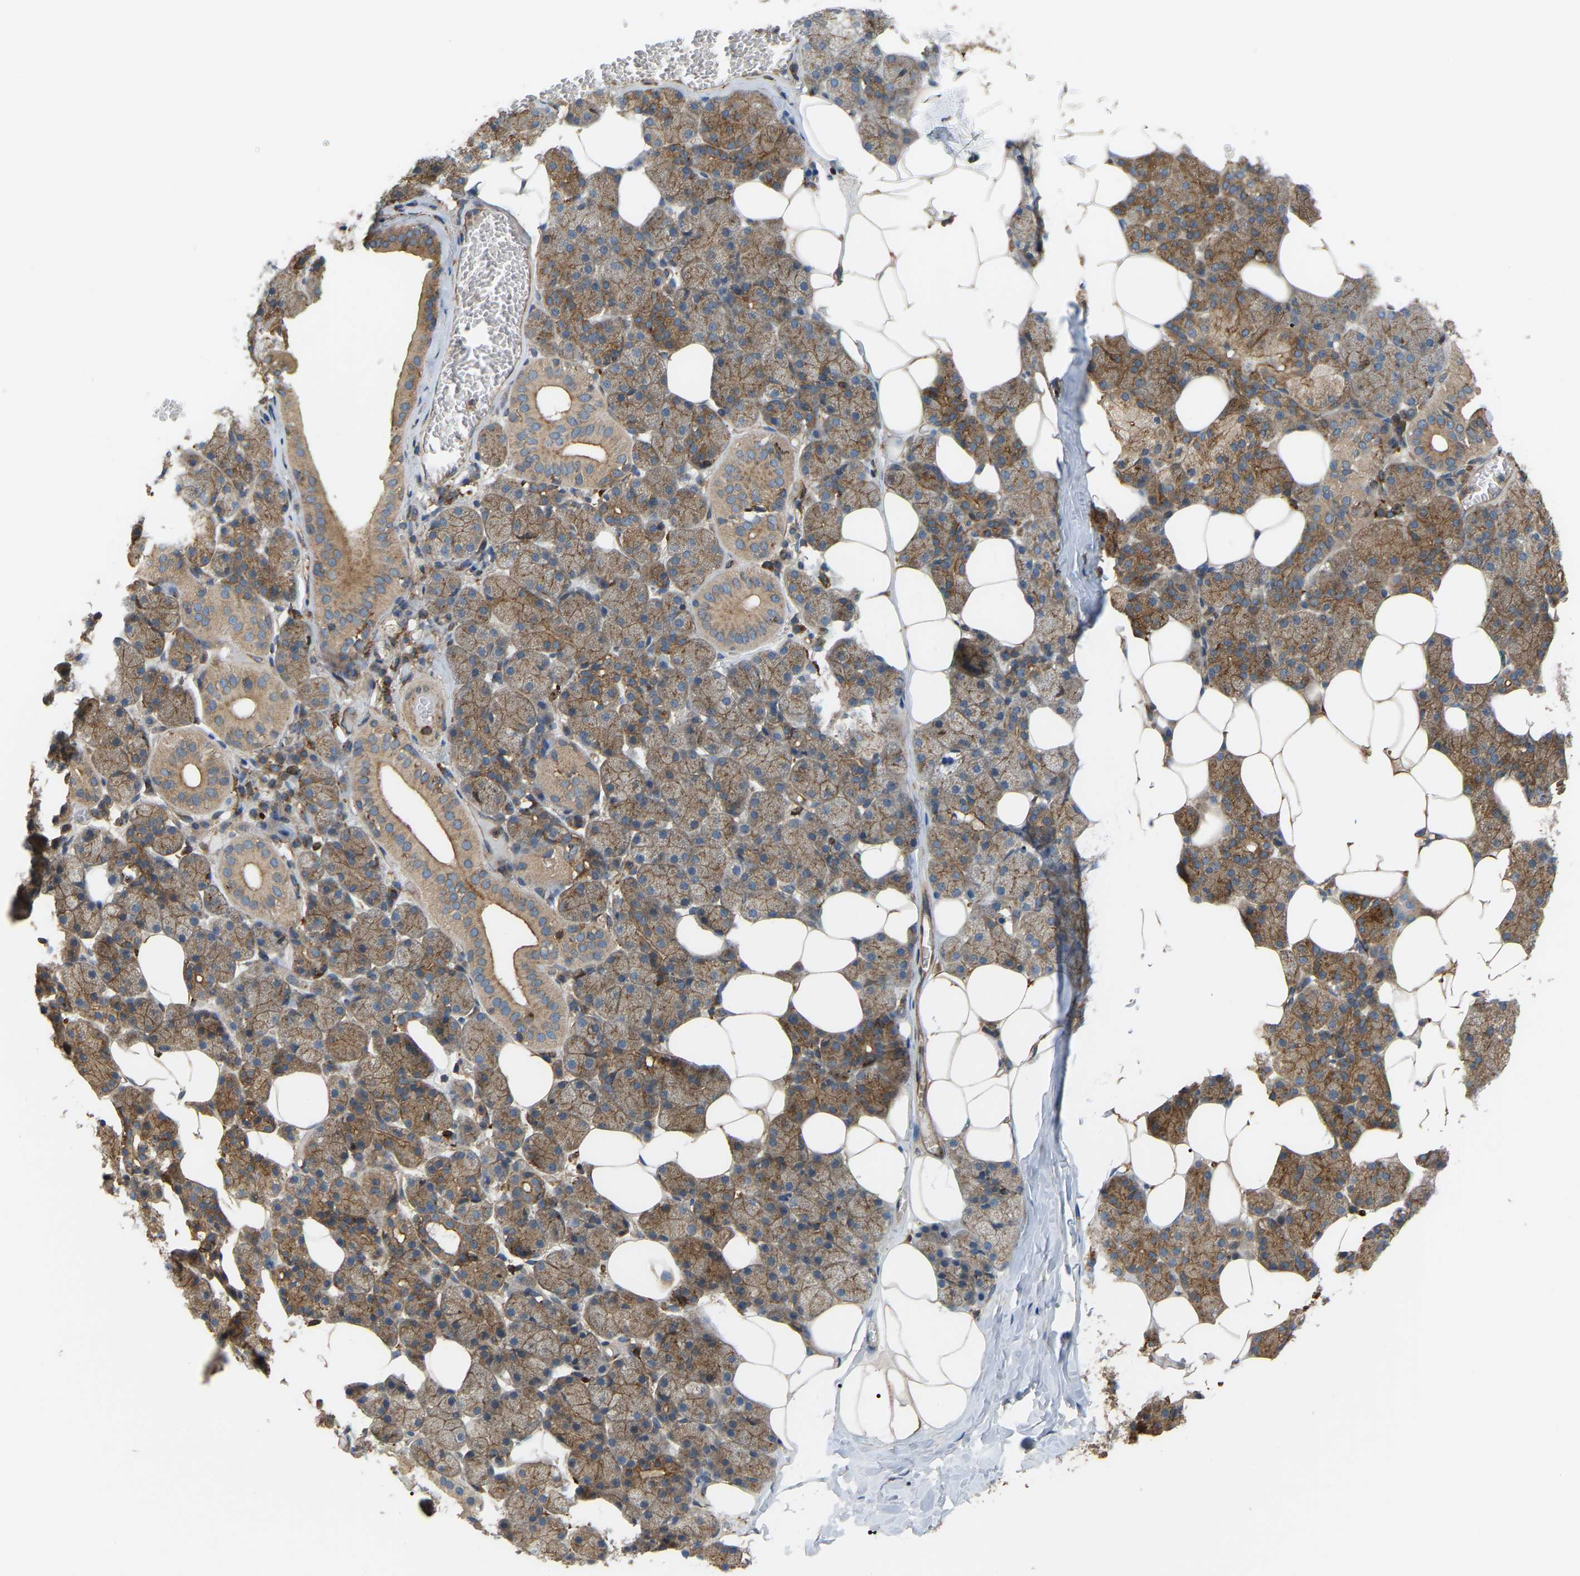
{"staining": {"intensity": "moderate", "quantity": "25%-75%", "location": "cytoplasmic/membranous"}, "tissue": "salivary gland", "cell_type": "Glandular cells", "image_type": "normal", "snomed": [{"axis": "morphology", "description": "Normal tissue, NOS"}, {"axis": "topography", "description": "Salivary gland"}], "caption": "Brown immunohistochemical staining in normal human salivary gland shows moderate cytoplasmic/membranous staining in about 25%-75% of glandular cells.", "gene": "PICALM", "patient": {"sex": "female", "age": 33}}